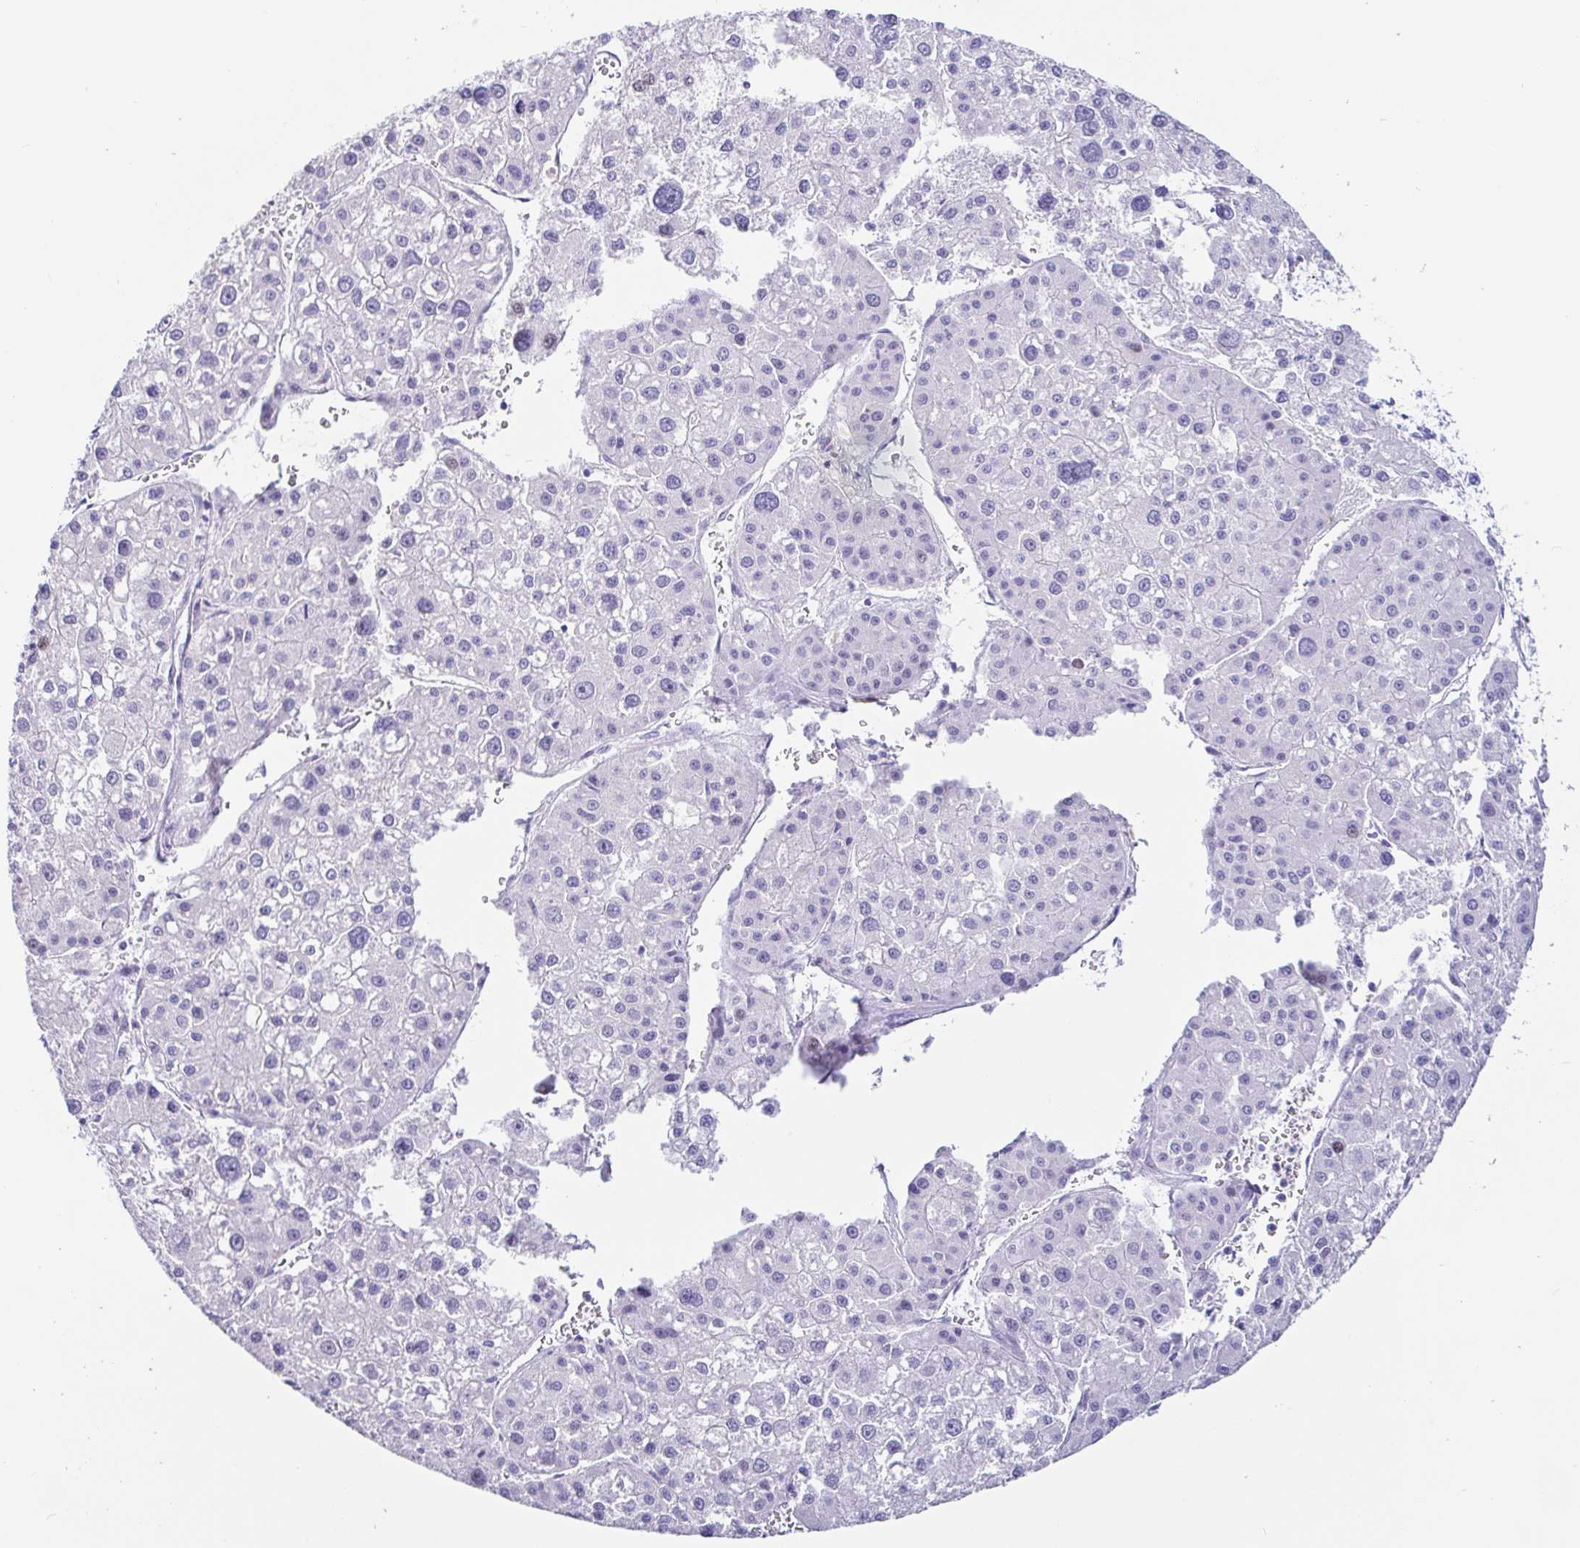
{"staining": {"intensity": "negative", "quantity": "none", "location": "none"}, "tissue": "liver cancer", "cell_type": "Tumor cells", "image_type": "cancer", "snomed": [{"axis": "morphology", "description": "Carcinoma, Hepatocellular, NOS"}, {"axis": "topography", "description": "Liver"}], "caption": "This is an immunohistochemistry histopathology image of human hepatocellular carcinoma (liver). There is no expression in tumor cells.", "gene": "PINLYP", "patient": {"sex": "male", "age": 73}}